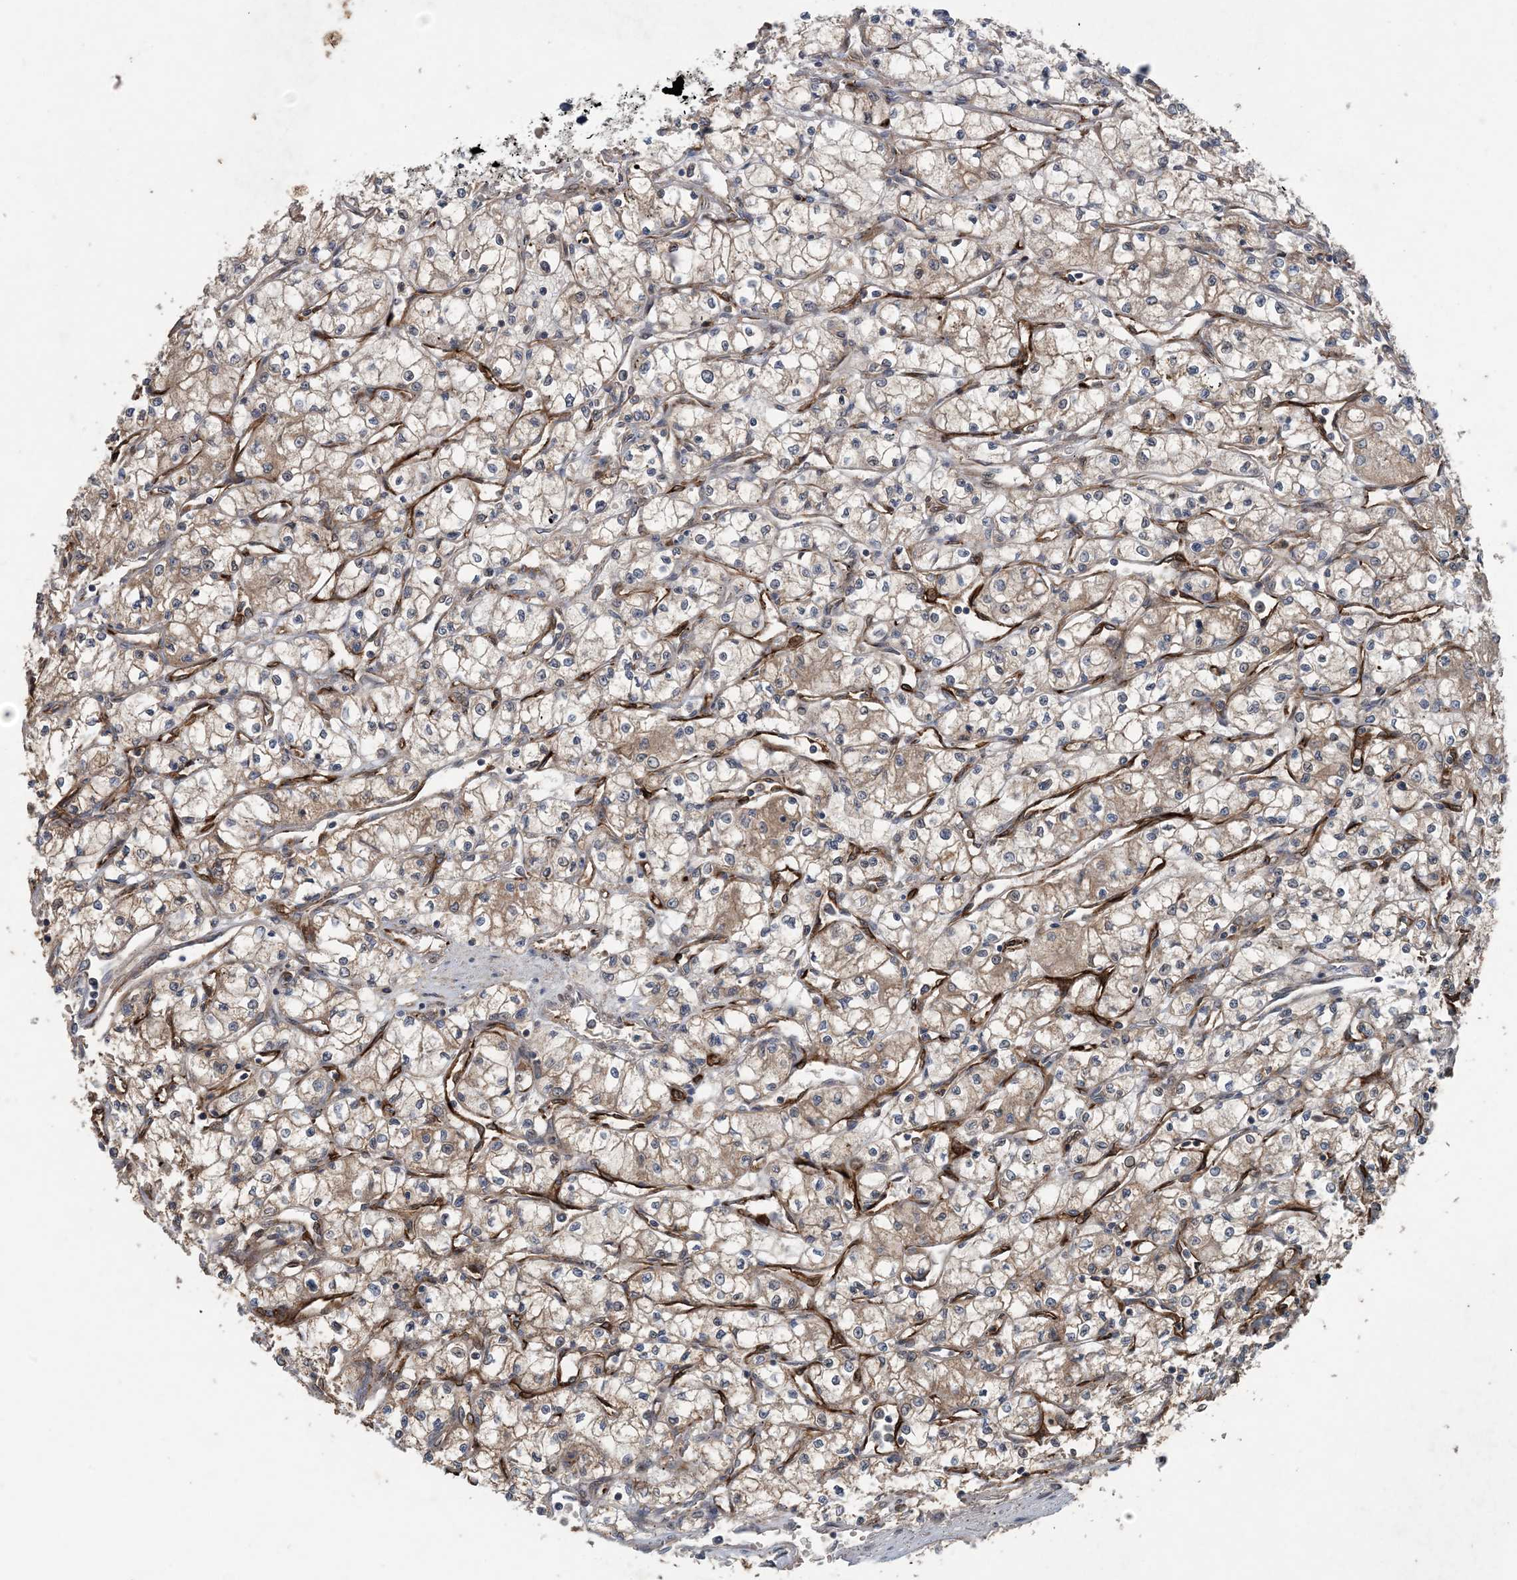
{"staining": {"intensity": "weak", "quantity": ">75%", "location": "cytoplasmic/membranous"}, "tissue": "renal cancer", "cell_type": "Tumor cells", "image_type": "cancer", "snomed": [{"axis": "morphology", "description": "Adenocarcinoma, NOS"}, {"axis": "topography", "description": "Kidney"}], "caption": "Brown immunohistochemical staining in human adenocarcinoma (renal) reveals weak cytoplasmic/membranous staining in approximately >75% of tumor cells. (IHC, brightfield microscopy, high magnification).", "gene": "MYO9B", "patient": {"sex": "male", "age": 59}}